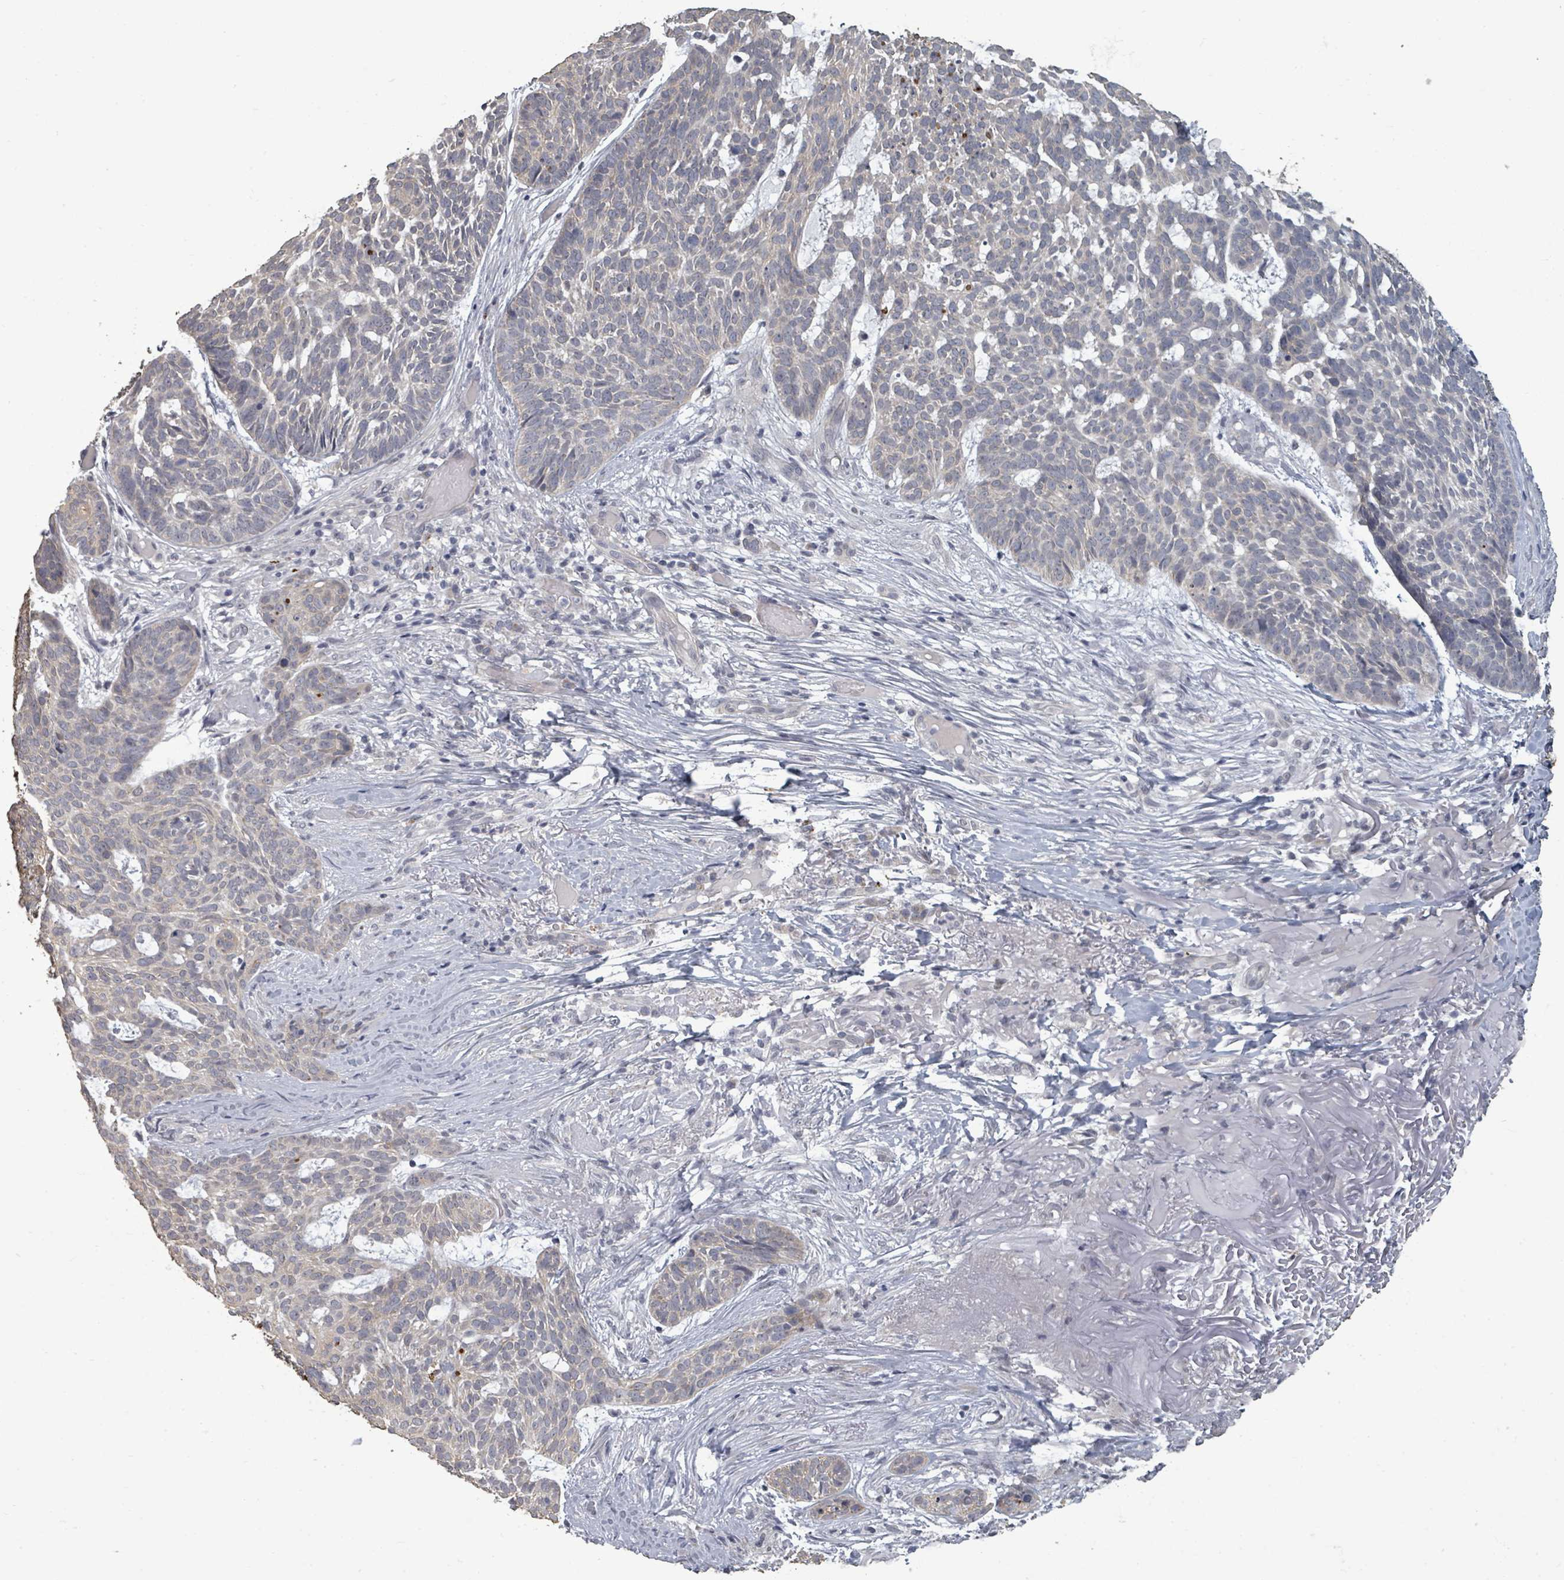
{"staining": {"intensity": "negative", "quantity": "none", "location": "none"}, "tissue": "skin cancer", "cell_type": "Tumor cells", "image_type": "cancer", "snomed": [{"axis": "morphology", "description": "Basal cell carcinoma"}, {"axis": "topography", "description": "Skin"}], "caption": "DAB (3,3'-diaminobenzidine) immunohistochemical staining of human skin cancer reveals no significant expression in tumor cells.", "gene": "ASB12", "patient": {"sex": "female", "age": 89}}